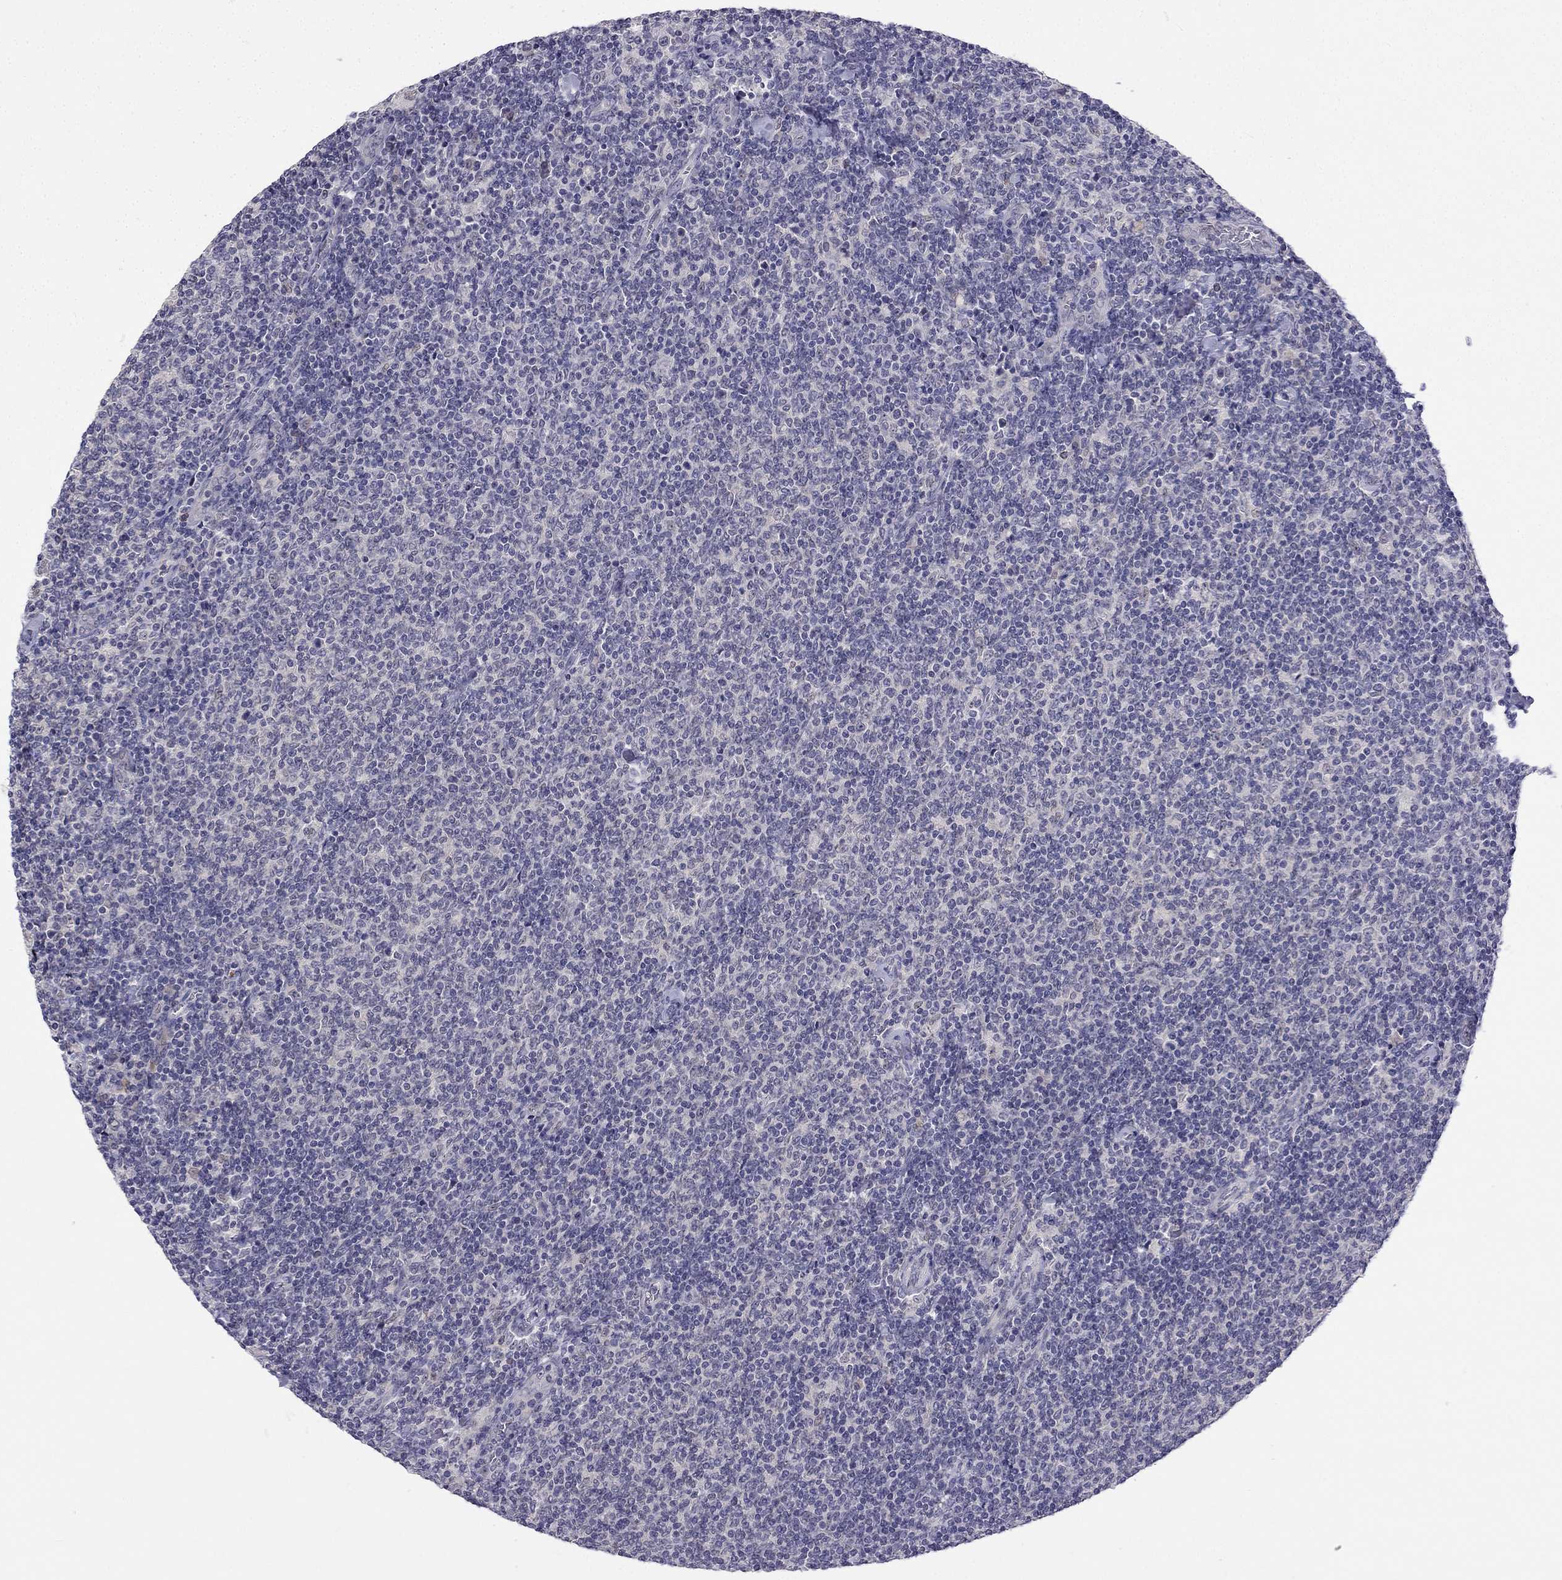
{"staining": {"intensity": "negative", "quantity": "none", "location": "none"}, "tissue": "lymphoma", "cell_type": "Tumor cells", "image_type": "cancer", "snomed": [{"axis": "morphology", "description": "Malignant lymphoma, non-Hodgkin's type, Low grade"}, {"axis": "topography", "description": "Lymph node"}], "caption": "IHC of lymphoma displays no staining in tumor cells.", "gene": "C16orf89", "patient": {"sex": "male", "age": 52}}